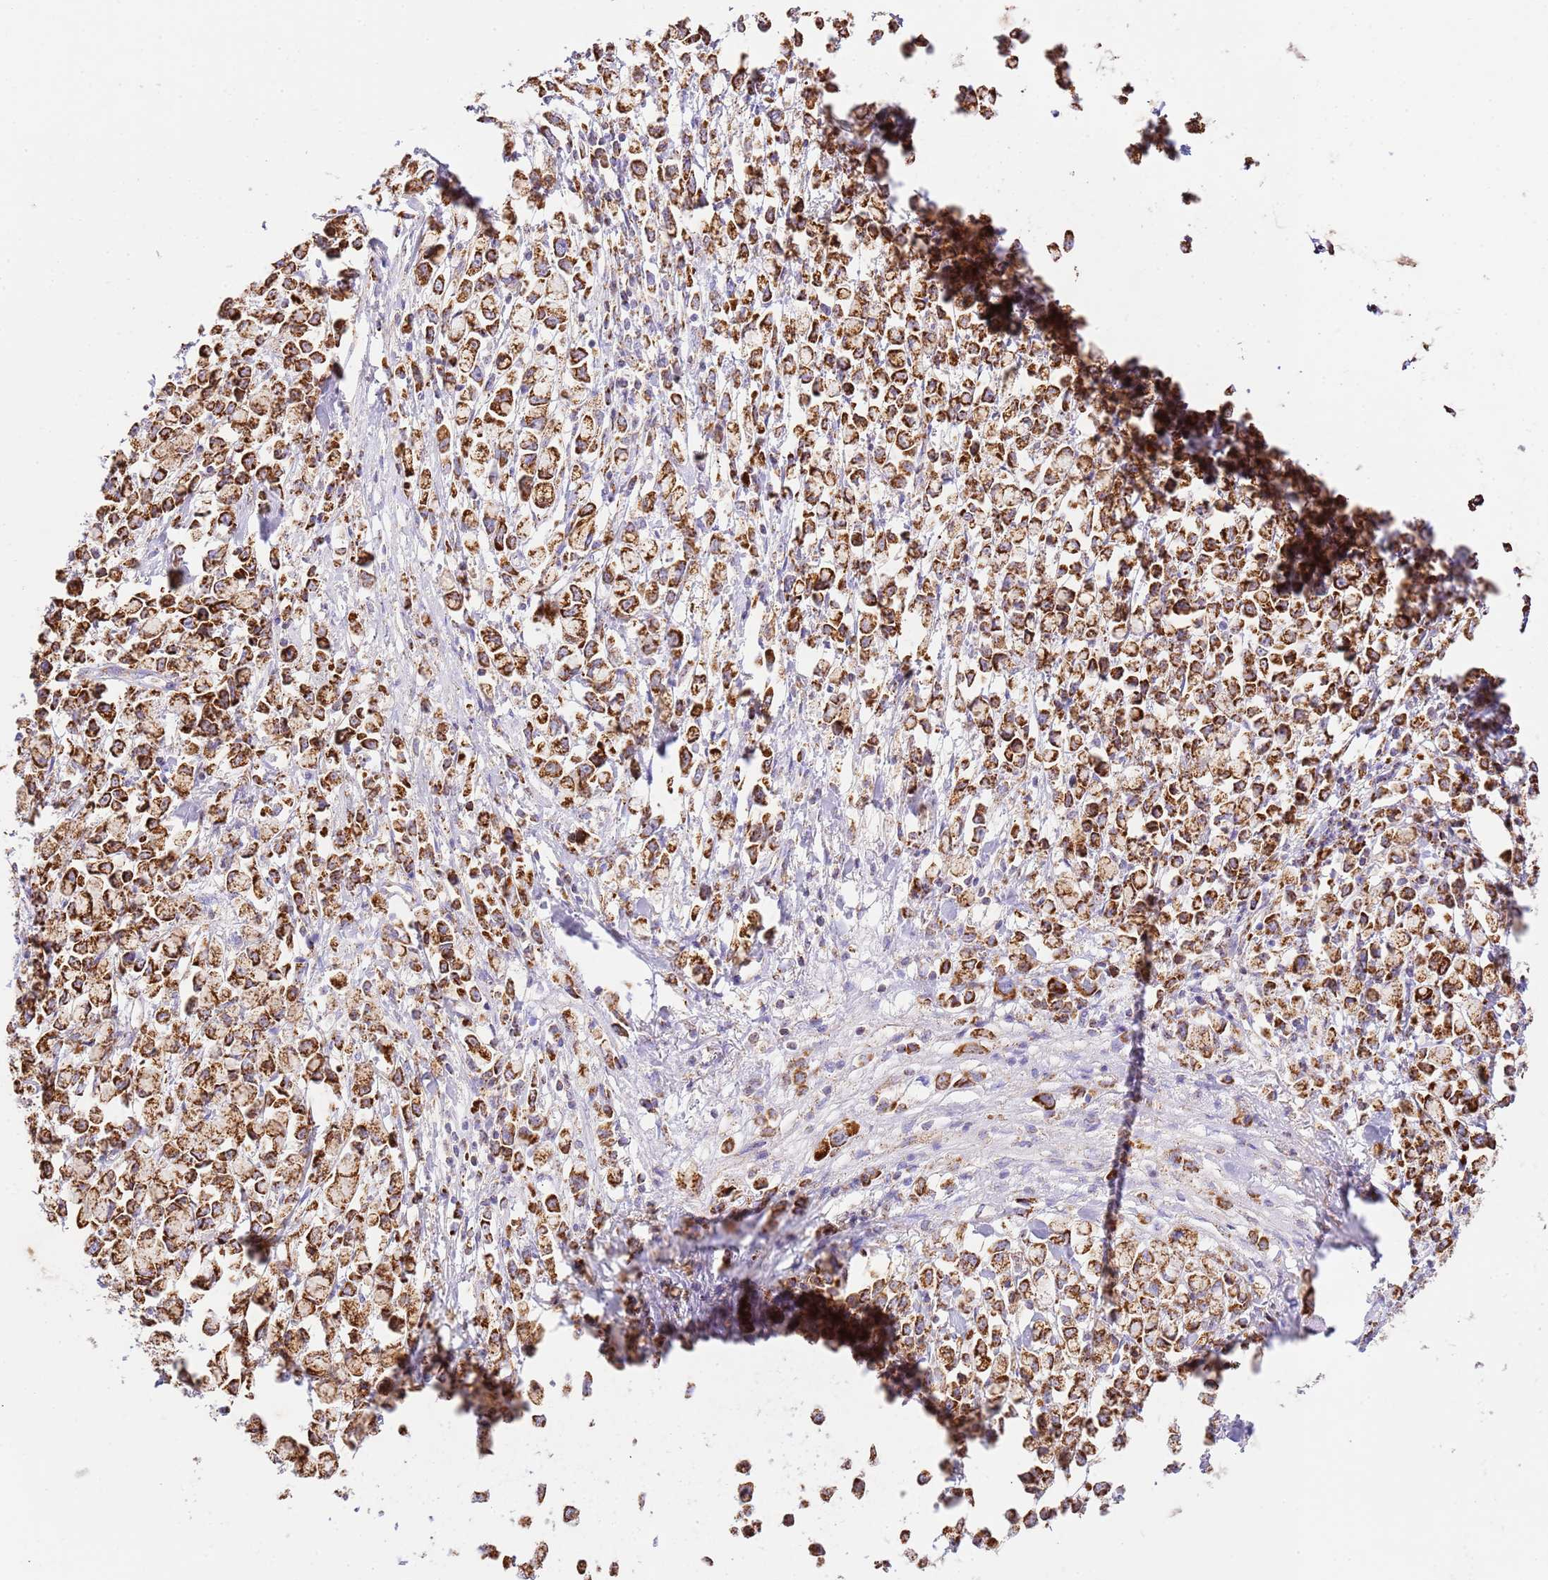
{"staining": {"intensity": "strong", "quantity": ">75%", "location": "cytoplasmic/membranous"}, "tissue": "stomach cancer", "cell_type": "Tumor cells", "image_type": "cancer", "snomed": [{"axis": "morphology", "description": "Adenocarcinoma, NOS"}, {"axis": "topography", "description": "Stomach"}], "caption": "Stomach cancer tissue shows strong cytoplasmic/membranous positivity in approximately >75% of tumor cells", "gene": "ZBTB39", "patient": {"sex": "female", "age": 81}}